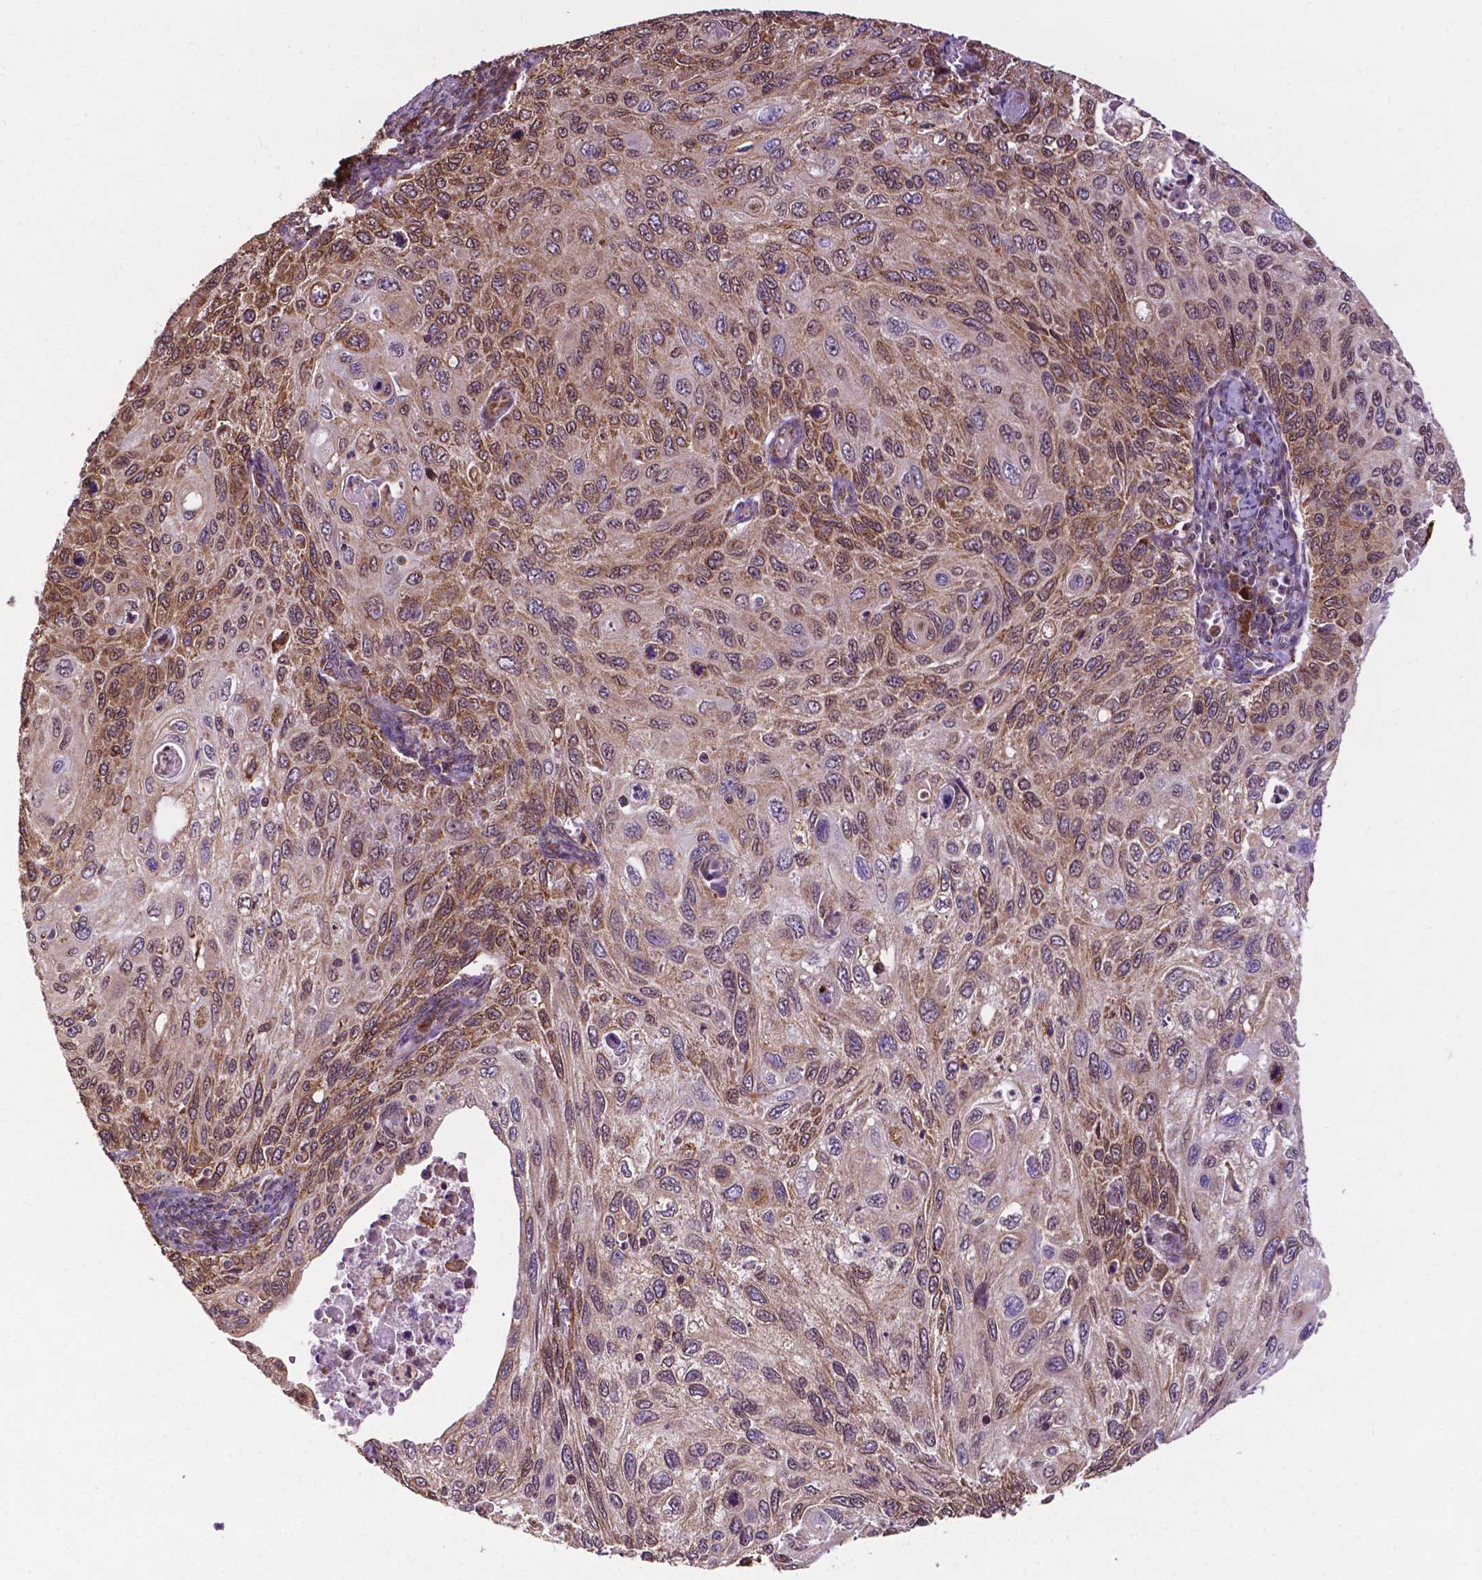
{"staining": {"intensity": "moderate", "quantity": "25%-75%", "location": "cytoplasmic/membranous"}, "tissue": "cervical cancer", "cell_type": "Tumor cells", "image_type": "cancer", "snomed": [{"axis": "morphology", "description": "Squamous cell carcinoma, NOS"}, {"axis": "topography", "description": "Cervix"}], "caption": "DAB (3,3'-diaminobenzidine) immunohistochemical staining of human cervical cancer displays moderate cytoplasmic/membranous protein expression in approximately 25%-75% of tumor cells. (Brightfield microscopy of DAB IHC at high magnification).", "gene": "GANAB", "patient": {"sex": "female", "age": 70}}